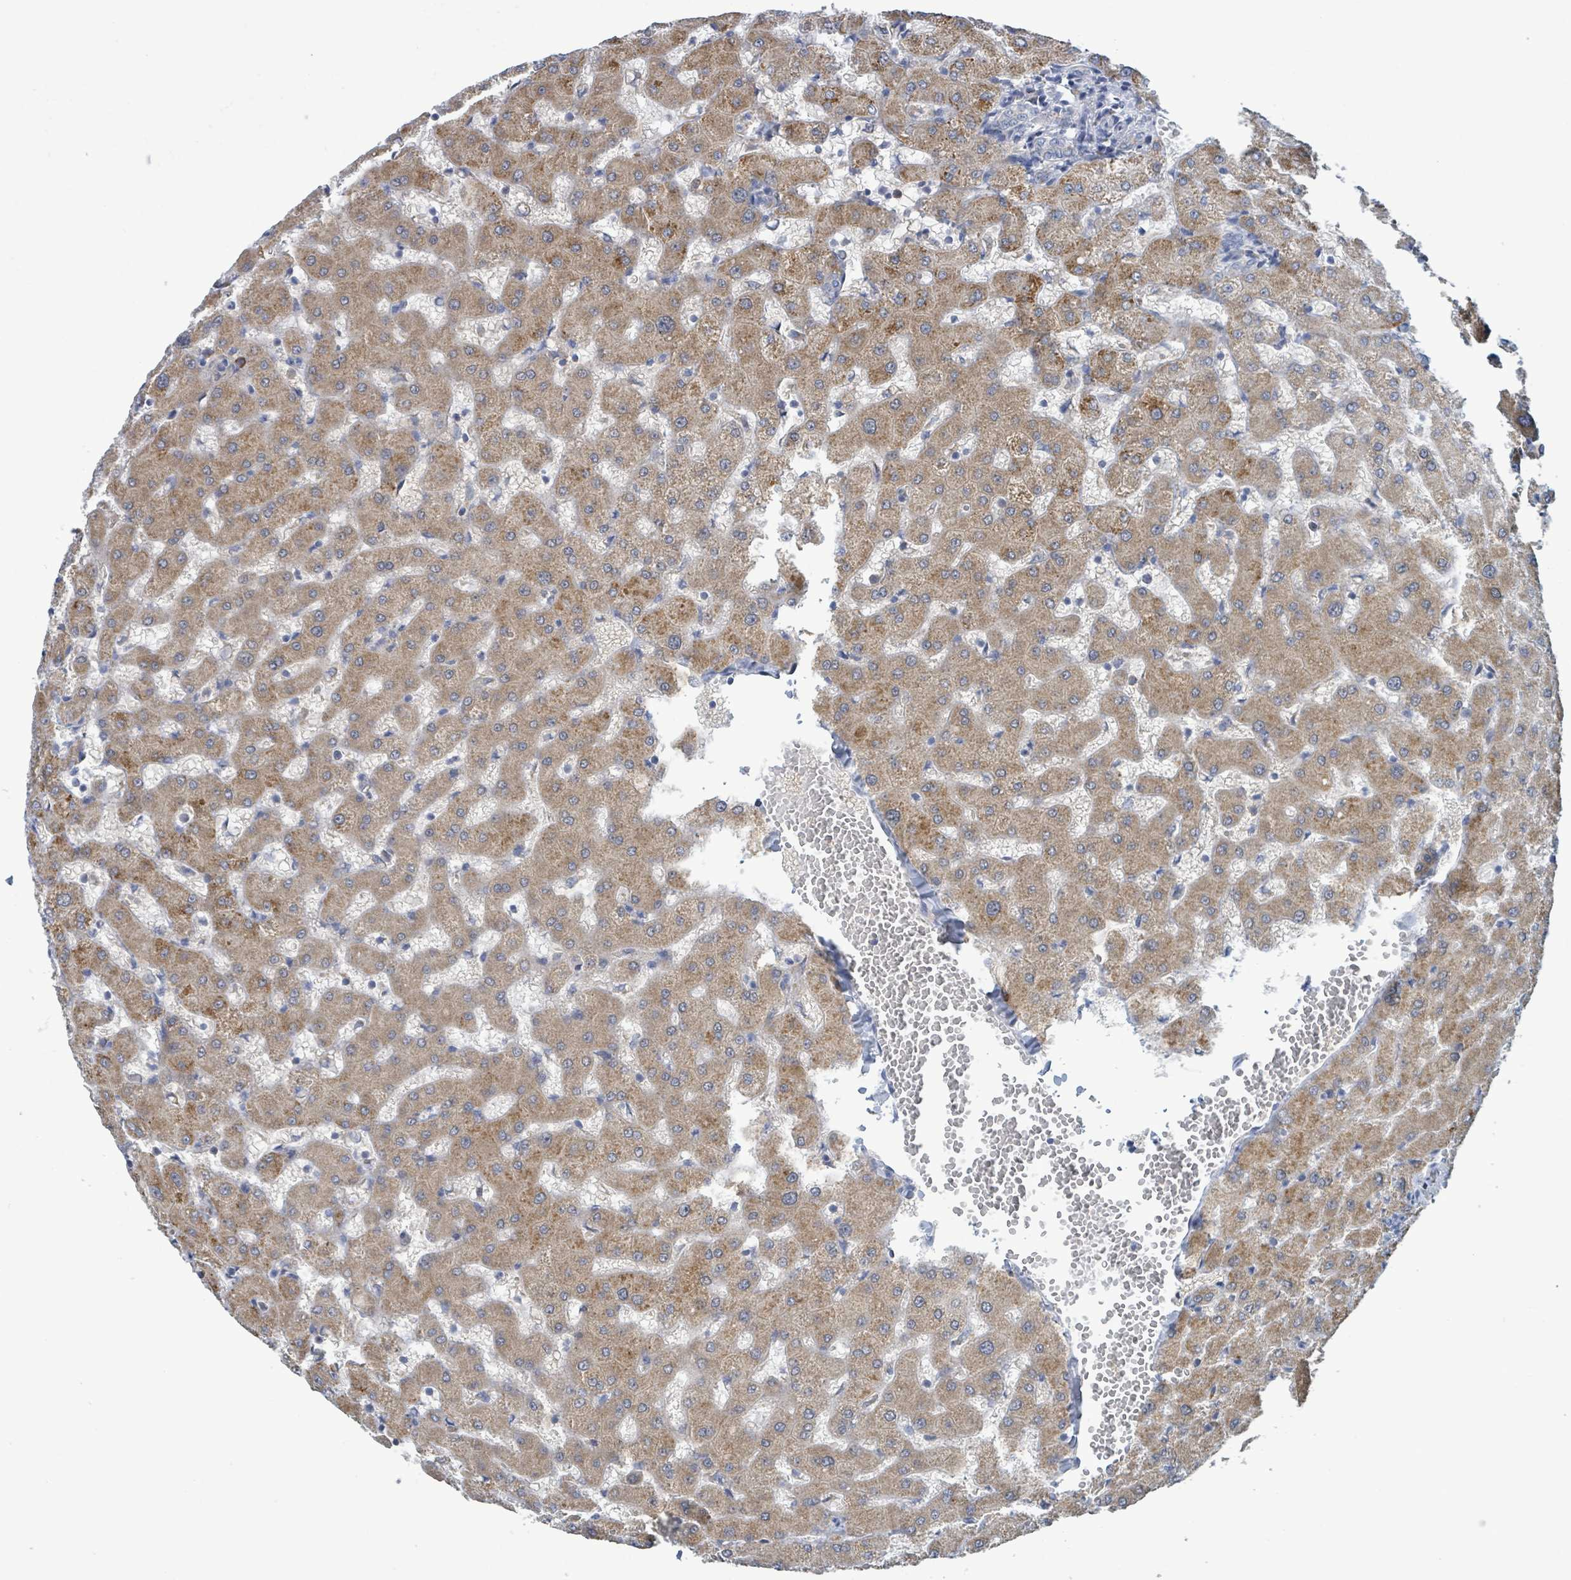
{"staining": {"intensity": "negative", "quantity": "none", "location": "none"}, "tissue": "liver", "cell_type": "Cholangiocytes", "image_type": "normal", "snomed": [{"axis": "morphology", "description": "Normal tissue, NOS"}, {"axis": "topography", "description": "Liver"}], "caption": "IHC of normal human liver reveals no staining in cholangiocytes. Brightfield microscopy of immunohistochemistry stained with DAB (brown) and hematoxylin (blue), captured at high magnification.", "gene": "AKR1C4", "patient": {"sex": "female", "age": 63}}